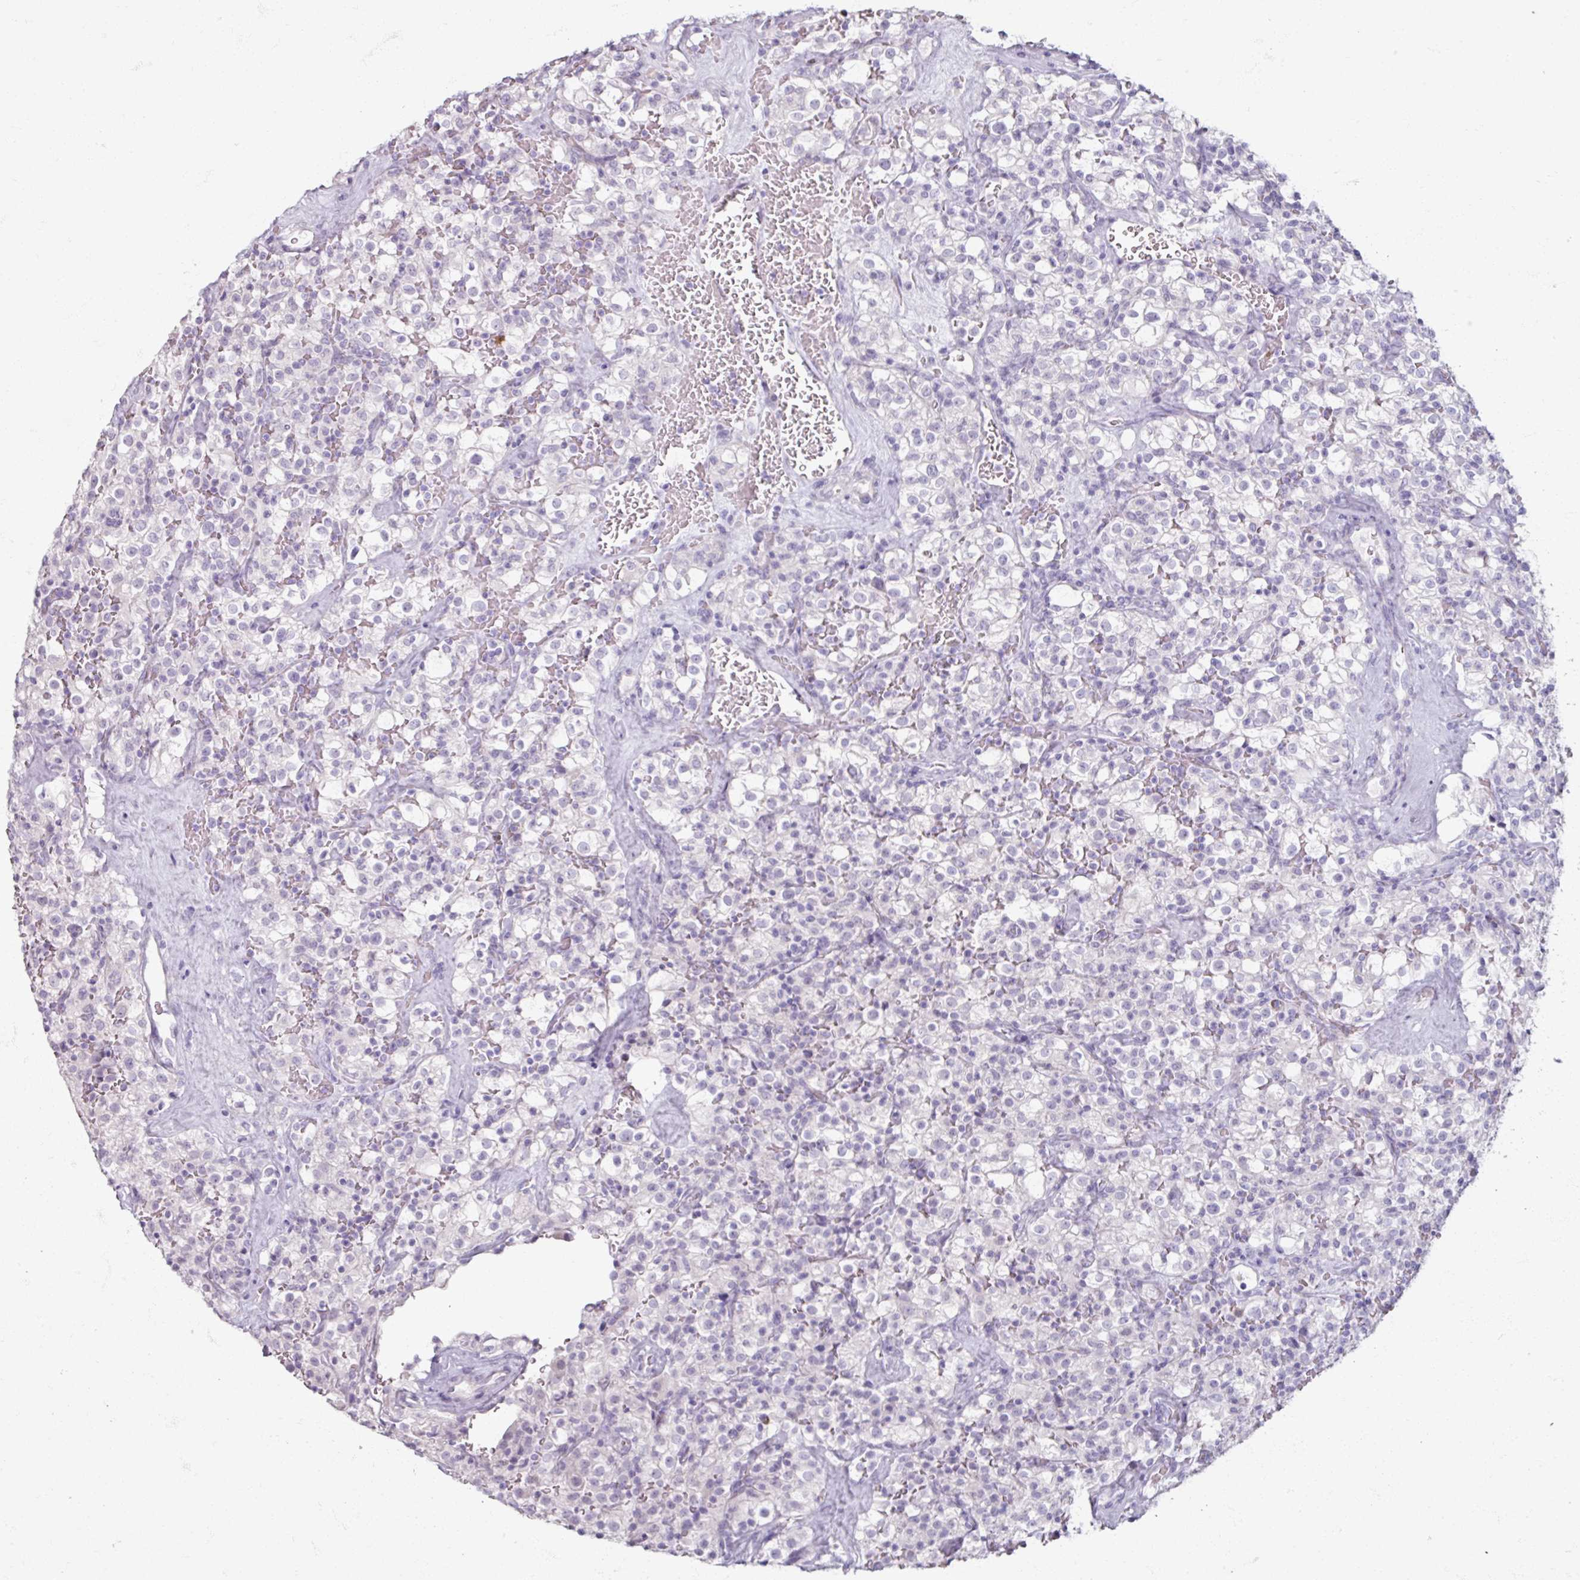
{"staining": {"intensity": "negative", "quantity": "none", "location": "none"}, "tissue": "renal cancer", "cell_type": "Tumor cells", "image_type": "cancer", "snomed": [{"axis": "morphology", "description": "Adenocarcinoma, NOS"}, {"axis": "topography", "description": "Kidney"}], "caption": "DAB (3,3'-diaminobenzidine) immunohistochemical staining of human renal cancer reveals no significant positivity in tumor cells. (Stains: DAB immunohistochemistry (IHC) with hematoxylin counter stain, Microscopy: brightfield microscopy at high magnification).", "gene": "TG", "patient": {"sex": "female", "age": 74}}